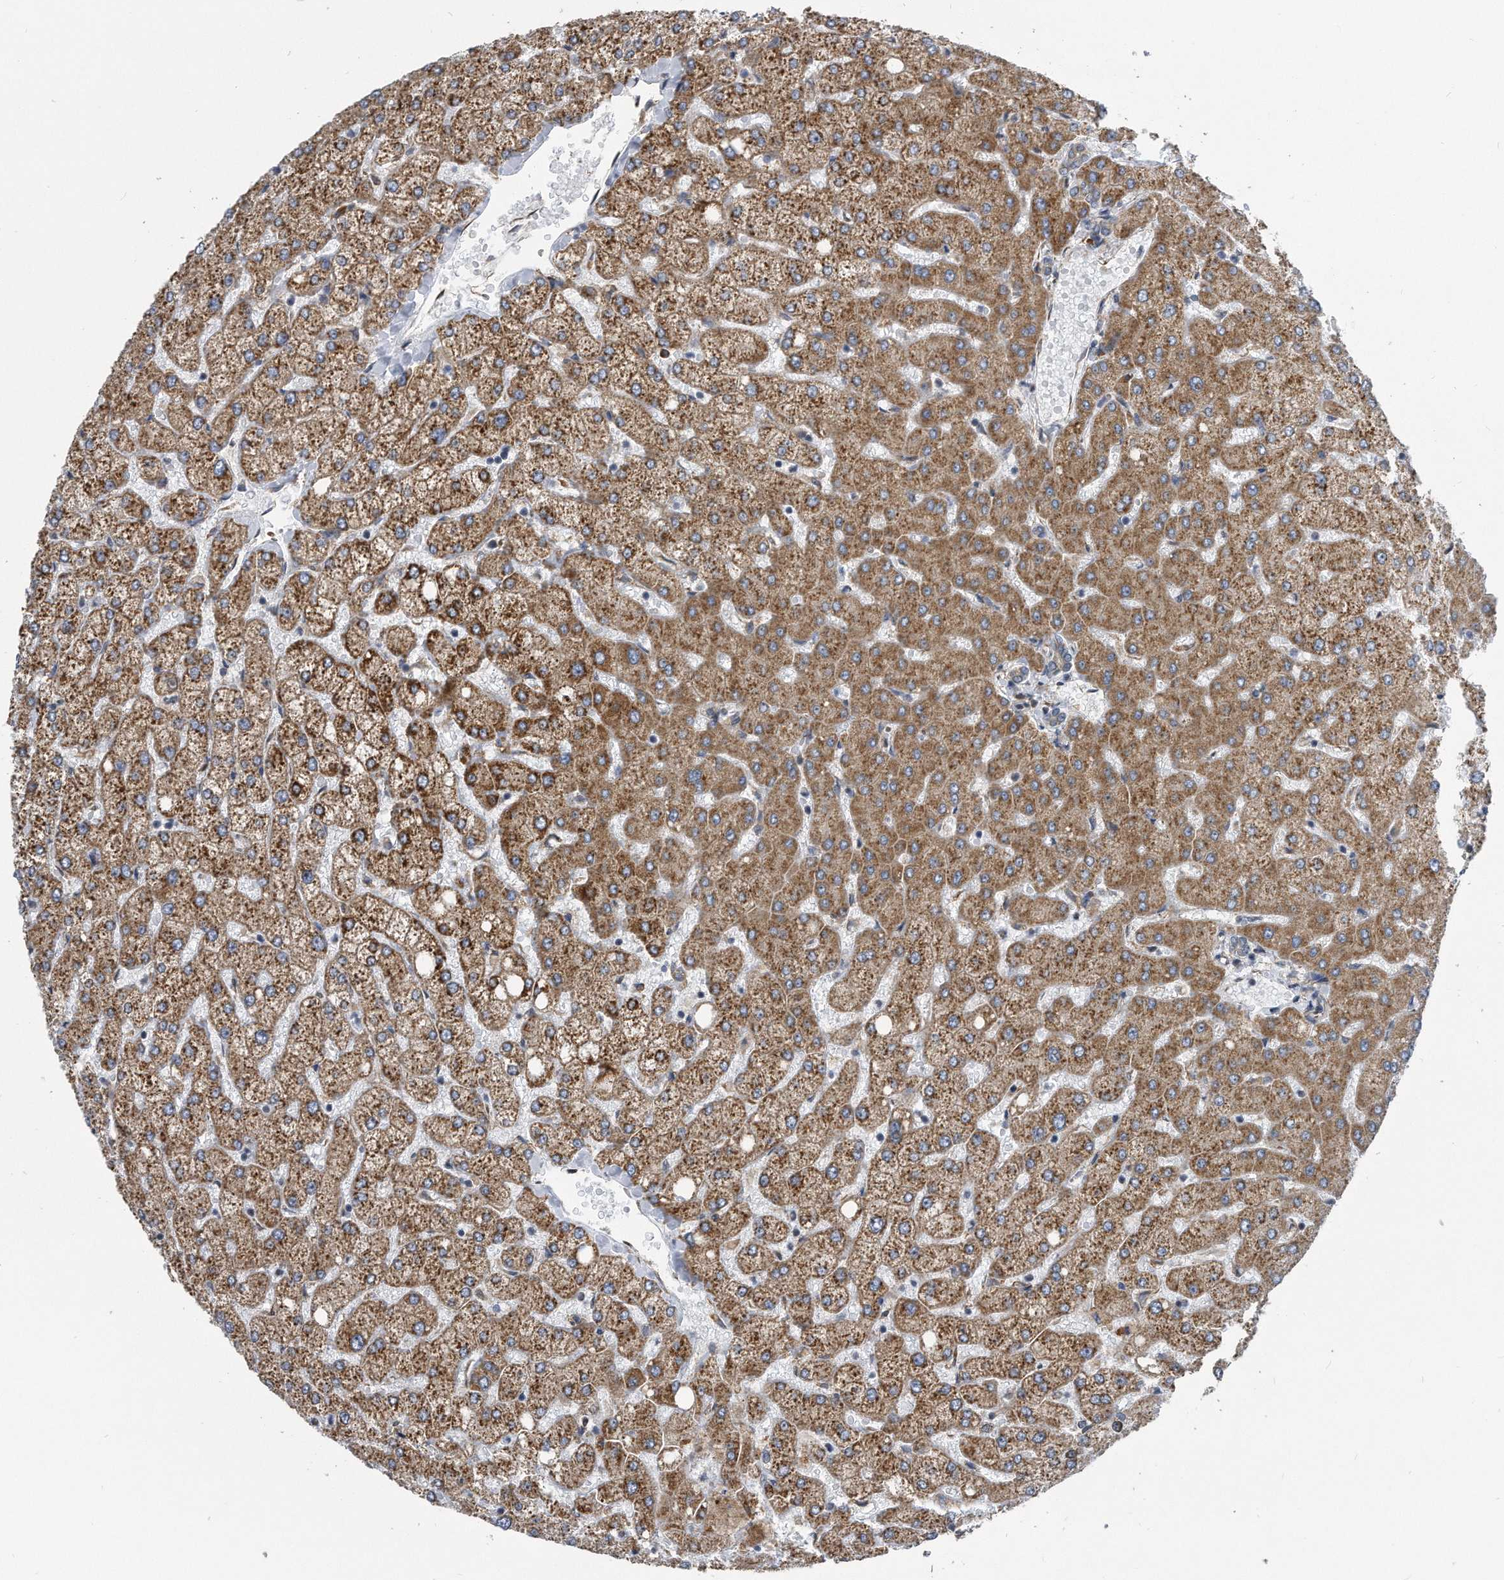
{"staining": {"intensity": "weak", "quantity": "25%-75%", "location": "cytoplasmic/membranous"}, "tissue": "liver", "cell_type": "Cholangiocytes", "image_type": "normal", "snomed": [{"axis": "morphology", "description": "Normal tissue, NOS"}, {"axis": "topography", "description": "Liver"}], "caption": "High-power microscopy captured an immunohistochemistry photomicrograph of normal liver, revealing weak cytoplasmic/membranous positivity in approximately 25%-75% of cholangiocytes. Ihc stains the protein of interest in brown and the nuclei are stained blue.", "gene": "CCDC47", "patient": {"sex": "female", "age": 54}}